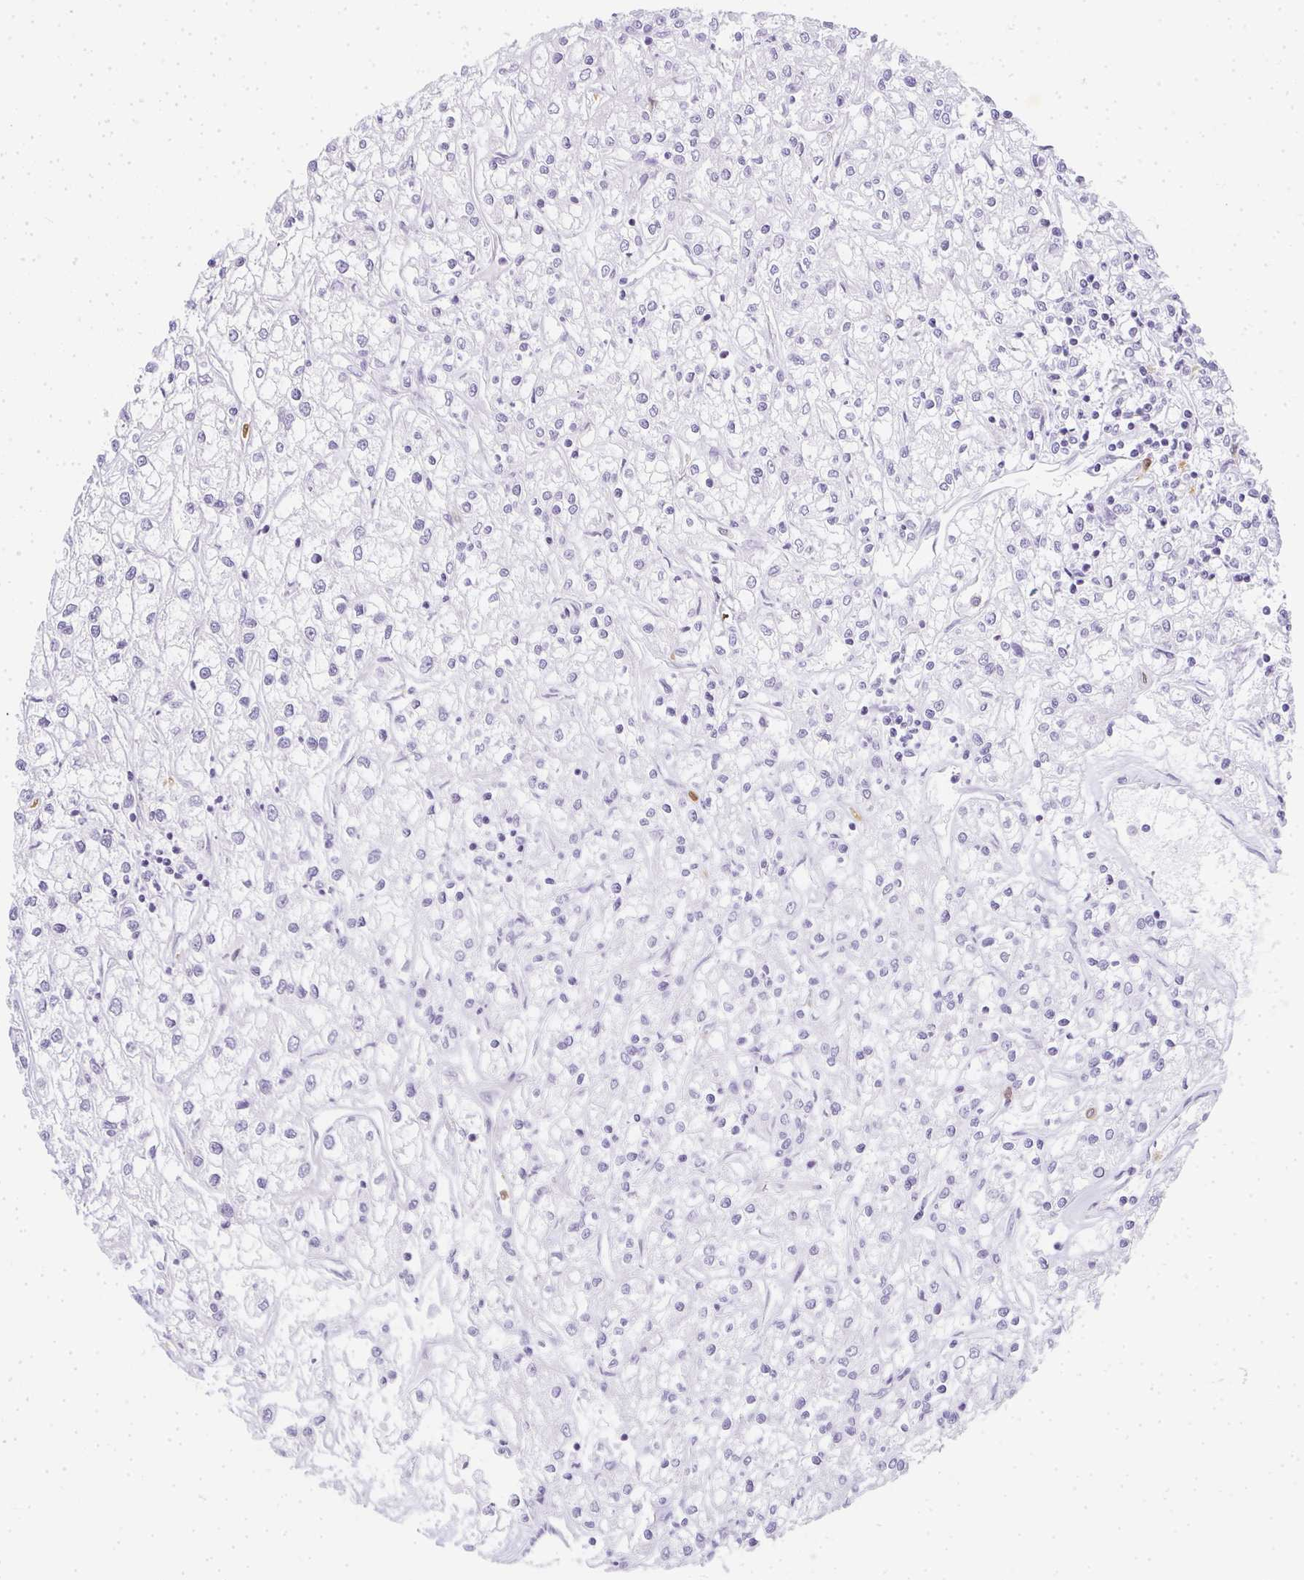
{"staining": {"intensity": "negative", "quantity": "none", "location": "none"}, "tissue": "renal cancer", "cell_type": "Tumor cells", "image_type": "cancer", "snomed": [{"axis": "morphology", "description": "Adenocarcinoma, NOS"}, {"axis": "topography", "description": "Kidney"}], "caption": "Photomicrograph shows no significant protein positivity in tumor cells of renal adenocarcinoma.", "gene": "HK3", "patient": {"sex": "female", "age": 59}}